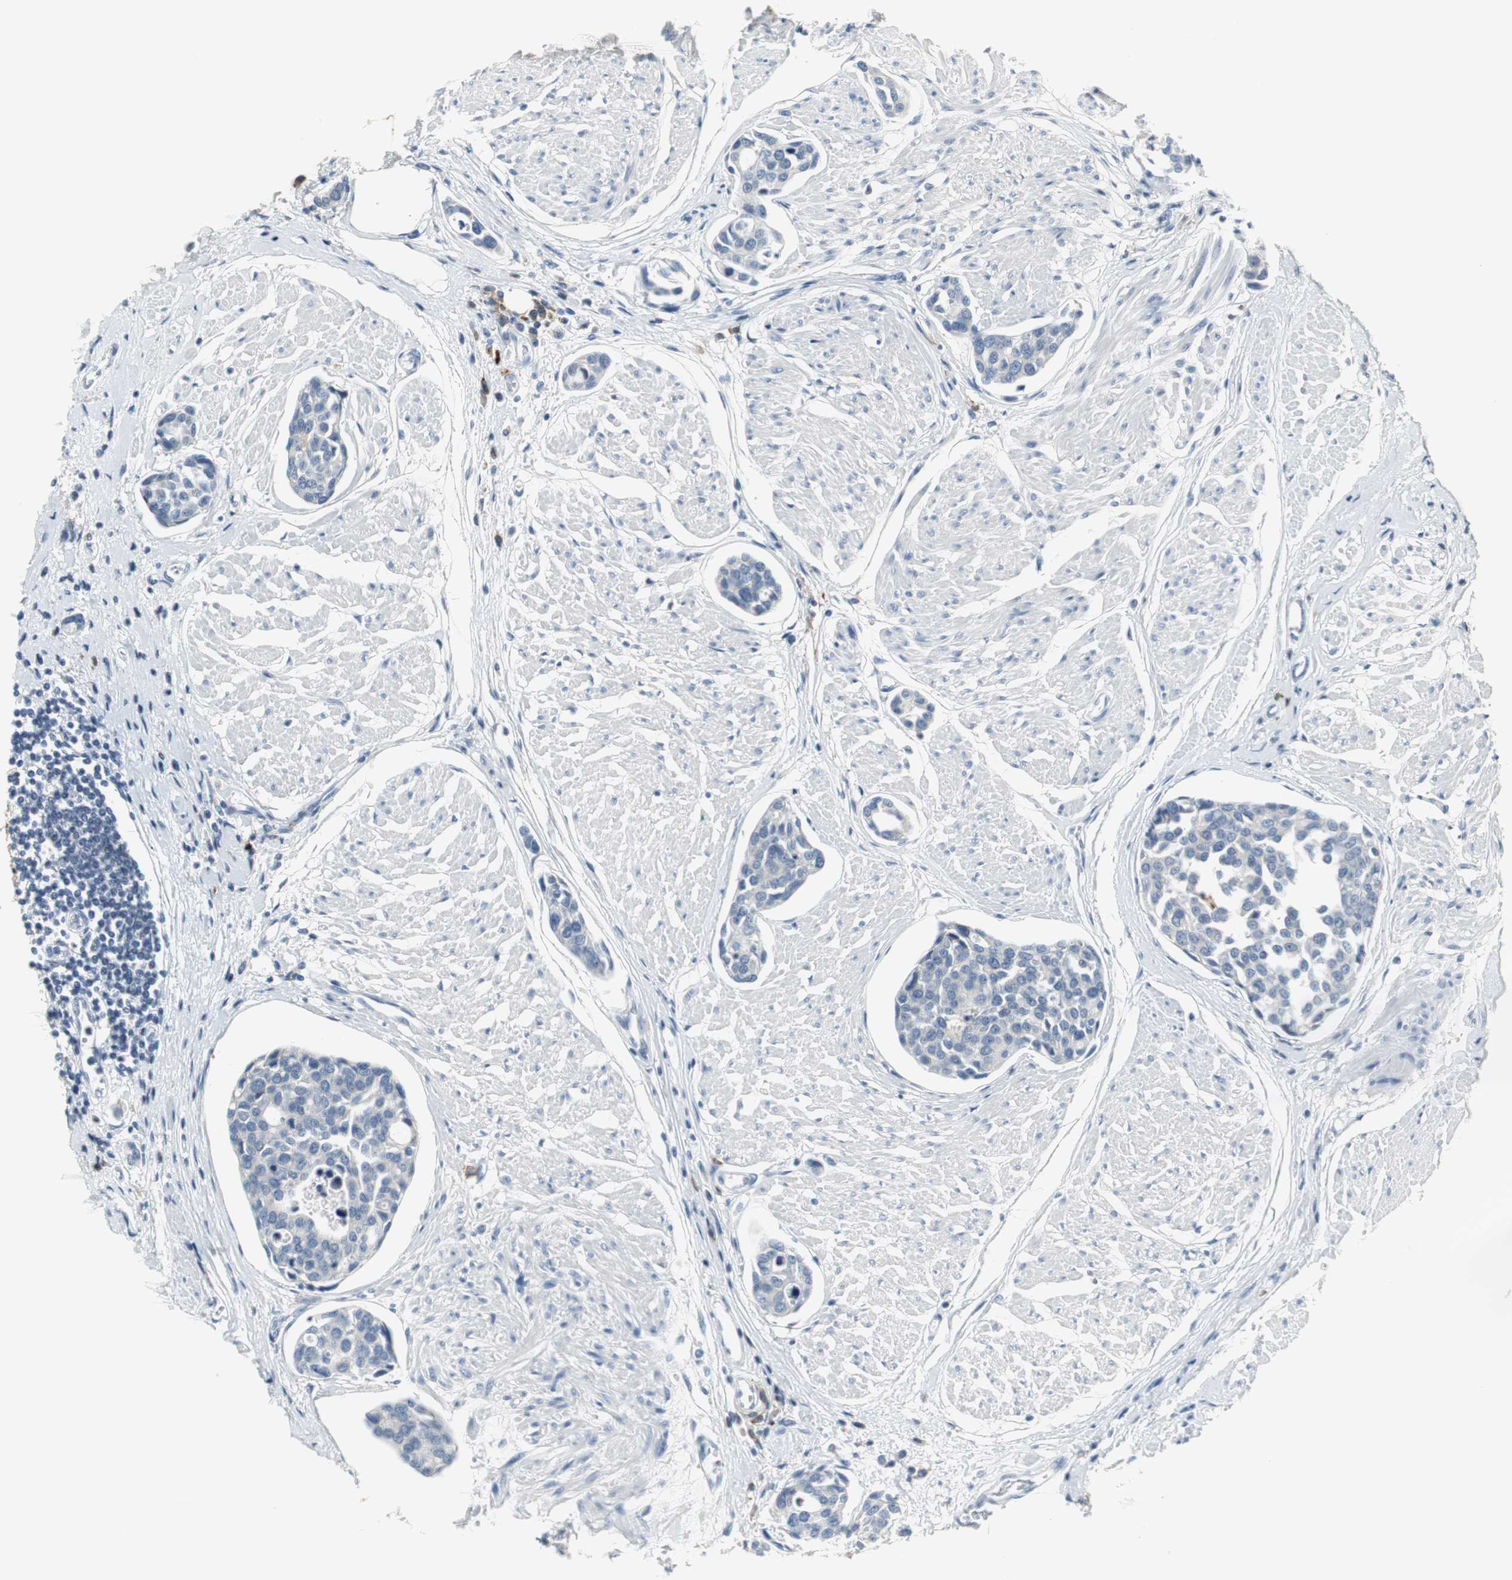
{"staining": {"intensity": "negative", "quantity": "none", "location": "none"}, "tissue": "urothelial cancer", "cell_type": "Tumor cells", "image_type": "cancer", "snomed": [{"axis": "morphology", "description": "Urothelial carcinoma, High grade"}, {"axis": "topography", "description": "Urinary bladder"}], "caption": "Tumor cells show no significant protein staining in urothelial cancer. (Stains: DAB immunohistochemistry (IHC) with hematoxylin counter stain, Microscopy: brightfield microscopy at high magnification).", "gene": "SLC2A5", "patient": {"sex": "male", "age": 78}}